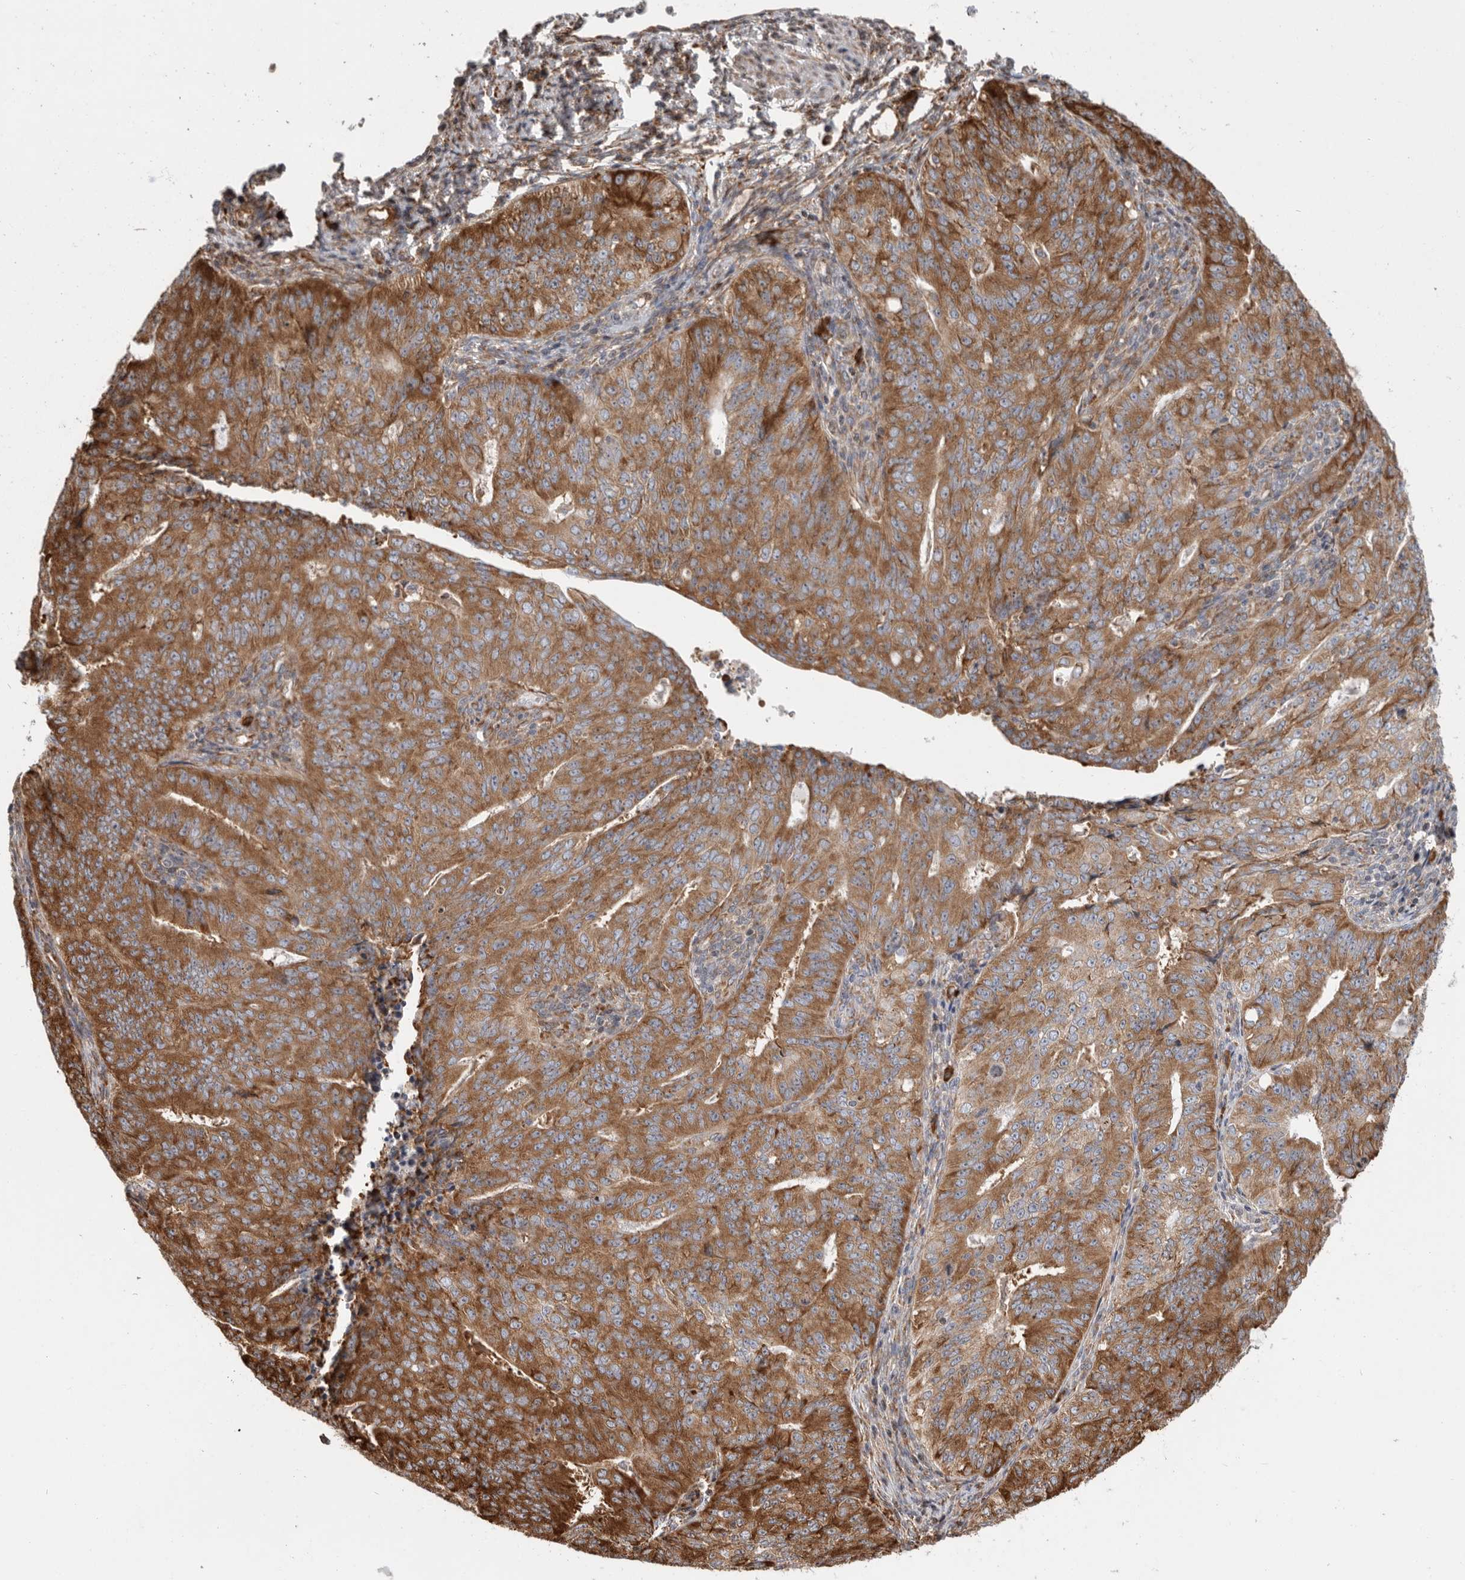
{"staining": {"intensity": "moderate", "quantity": ">75%", "location": "cytoplasmic/membranous"}, "tissue": "endometrial cancer", "cell_type": "Tumor cells", "image_type": "cancer", "snomed": [{"axis": "morphology", "description": "Adenocarcinoma, NOS"}, {"axis": "topography", "description": "Endometrium"}], "caption": "Immunohistochemistry (IHC) micrograph of endometrial cancer (adenocarcinoma) stained for a protein (brown), which shows medium levels of moderate cytoplasmic/membranous positivity in about >75% of tumor cells.", "gene": "FZD3", "patient": {"sex": "female", "age": 32}}